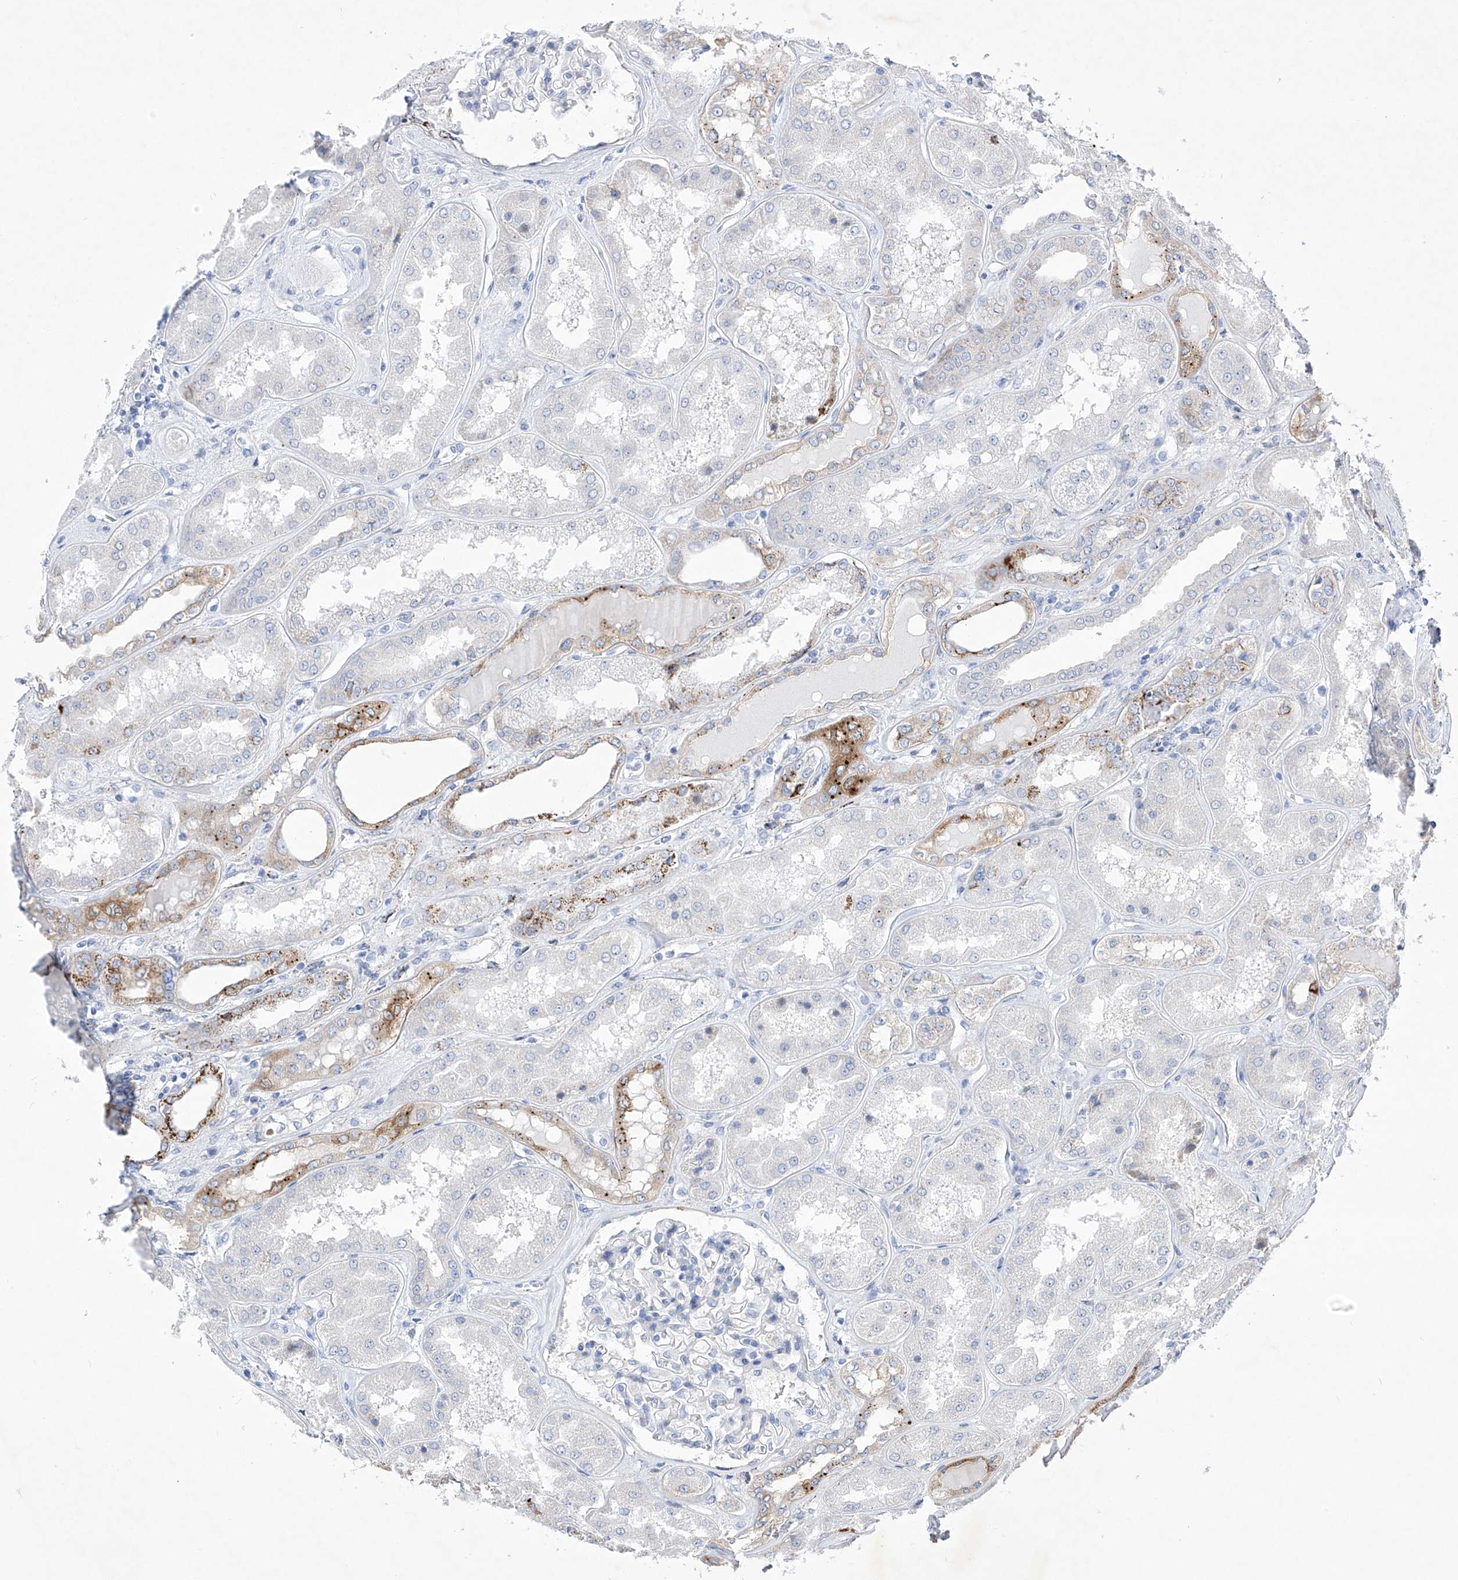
{"staining": {"intensity": "negative", "quantity": "none", "location": "none"}, "tissue": "kidney", "cell_type": "Cells in glomeruli", "image_type": "normal", "snomed": [{"axis": "morphology", "description": "Normal tissue, NOS"}, {"axis": "topography", "description": "Kidney"}], "caption": "This histopathology image is of benign kidney stained with immunohistochemistry (IHC) to label a protein in brown with the nuclei are counter-stained blue. There is no positivity in cells in glomeruli.", "gene": "C1orf87", "patient": {"sex": "female", "age": 56}}